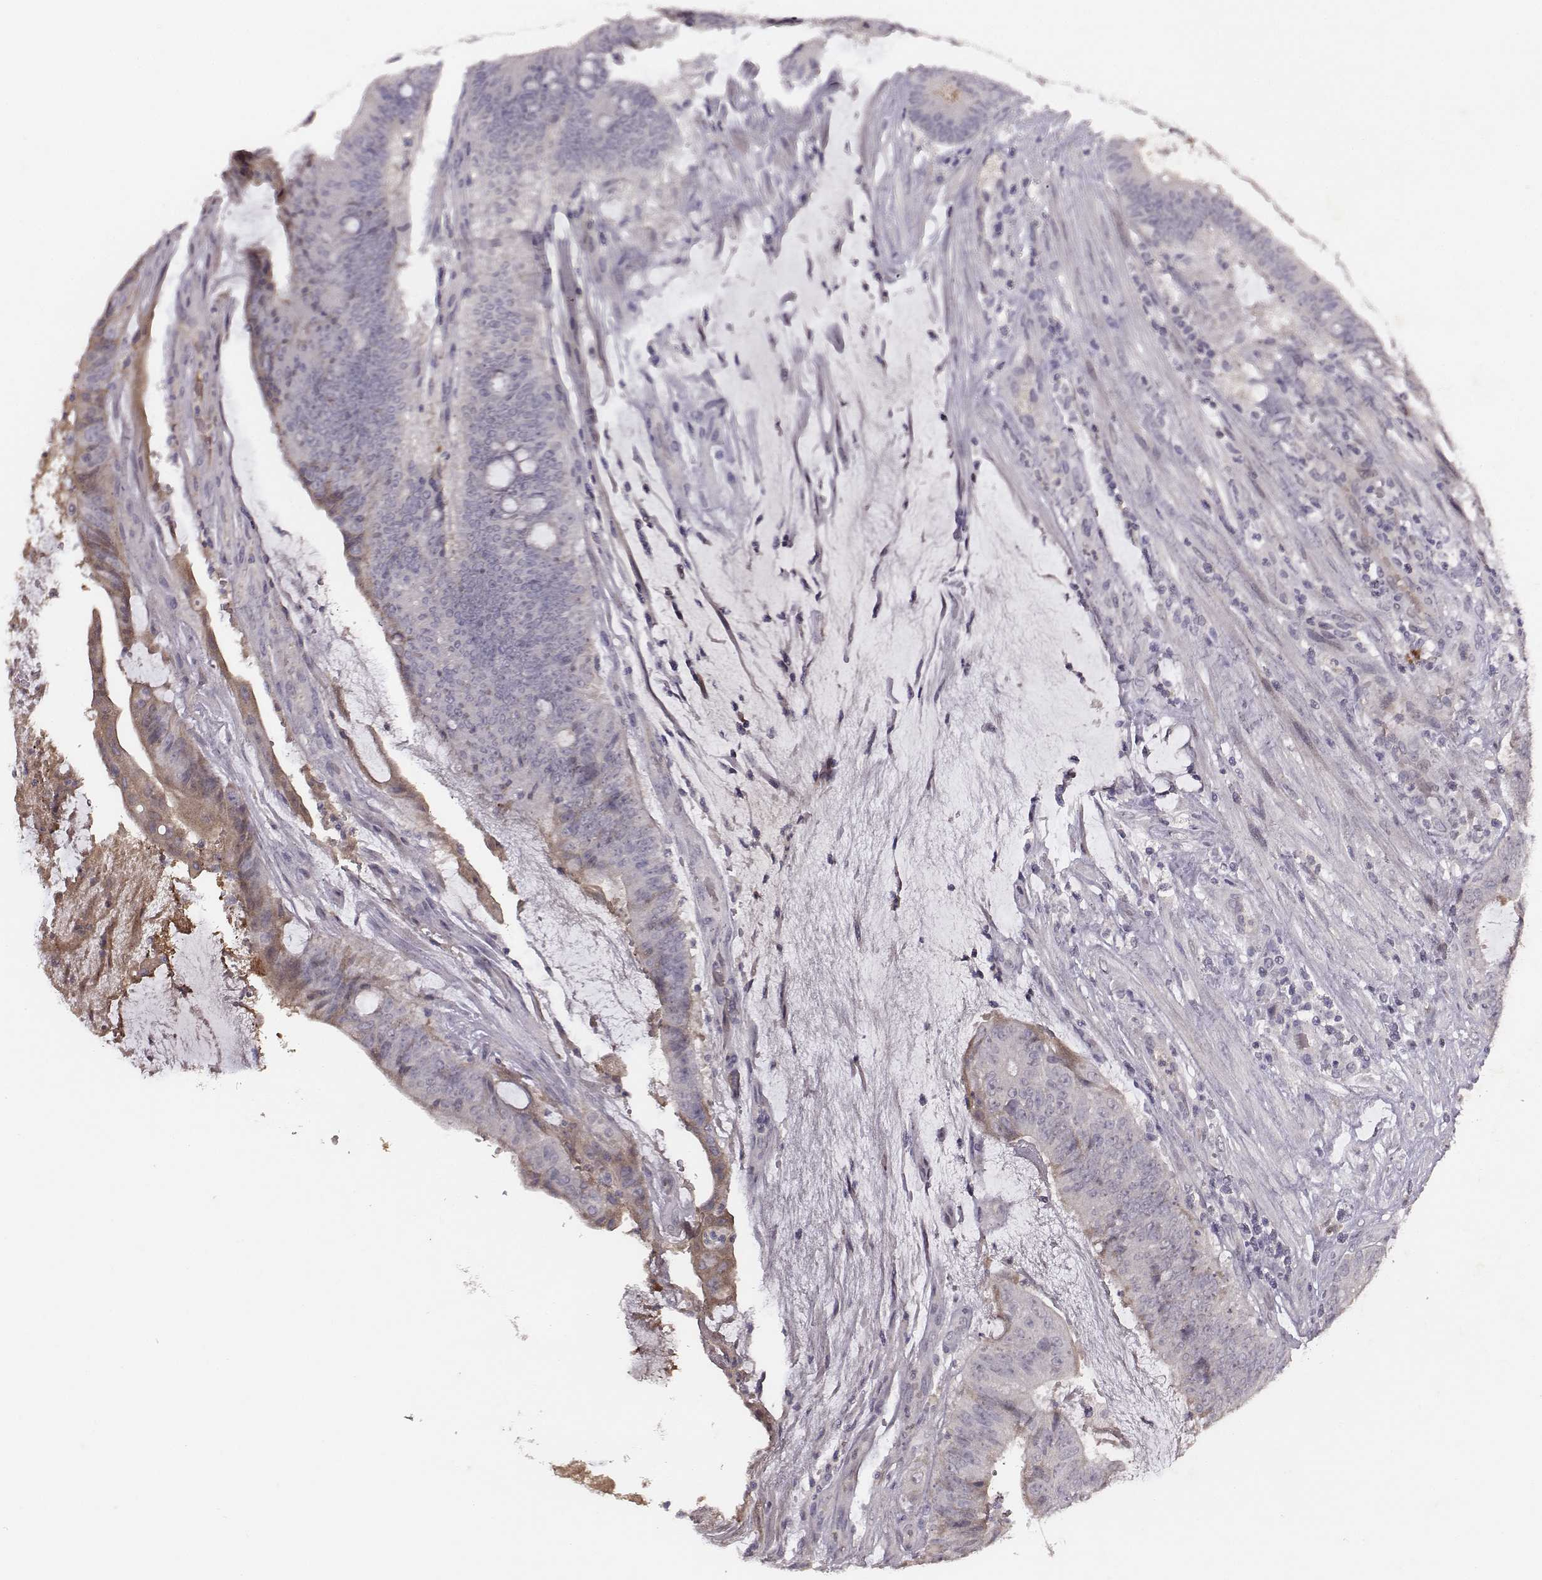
{"staining": {"intensity": "negative", "quantity": "none", "location": "none"}, "tissue": "colorectal cancer", "cell_type": "Tumor cells", "image_type": "cancer", "snomed": [{"axis": "morphology", "description": "Adenocarcinoma, NOS"}, {"axis": "topography", "description": "Colon"}], "caption": "Immunohistochemical staining of human colorectal adenocarcinoma displays no significant staining in tumor cells. Nuclei are stained in blue.", "gene": "SLC22A6", "patient": {"sex": "female", "age": 43}}